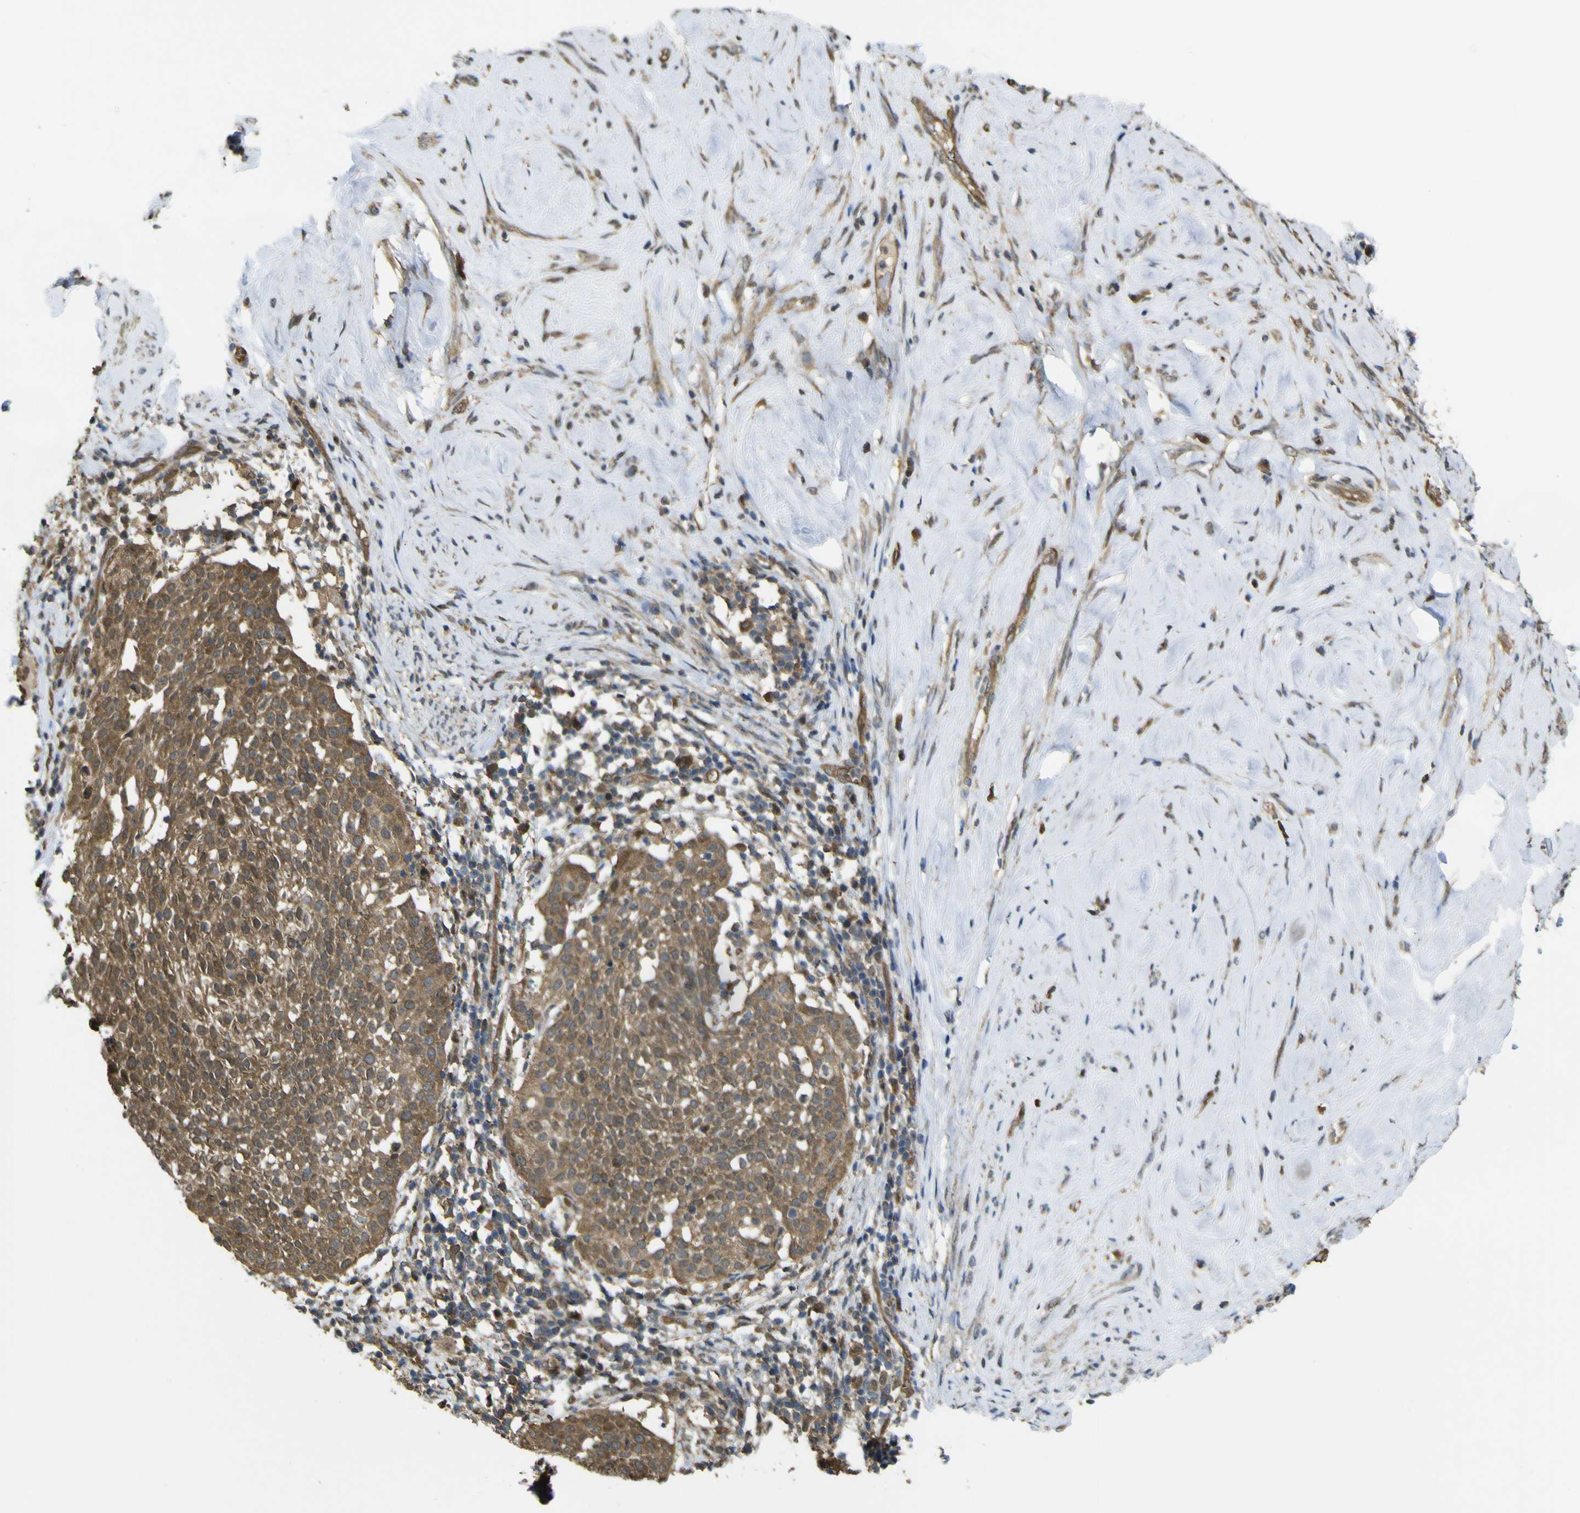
{"staining": {"intensity": "moderate", "quantity": ">75%", "location": "cytoplasmic/membranous"}, "tissue": "cervical cancer", "cell_type": "Tumor cells", "image_type": "cancer", "snomed": [{"axis": "morphology", "description": "Squamous cell carcinoma, NOS"}, {"axis": "topography", "description": "Cervix"}], "caption": "Immunohistochemical staining of cervical squamous cell carcinoma demonstrates medium levels of moderate cytoplasmic/membranous staining in about >75% of tumor cells.", "gene": "YWHAG", "patient": {"sex": "female", "age": 51}}